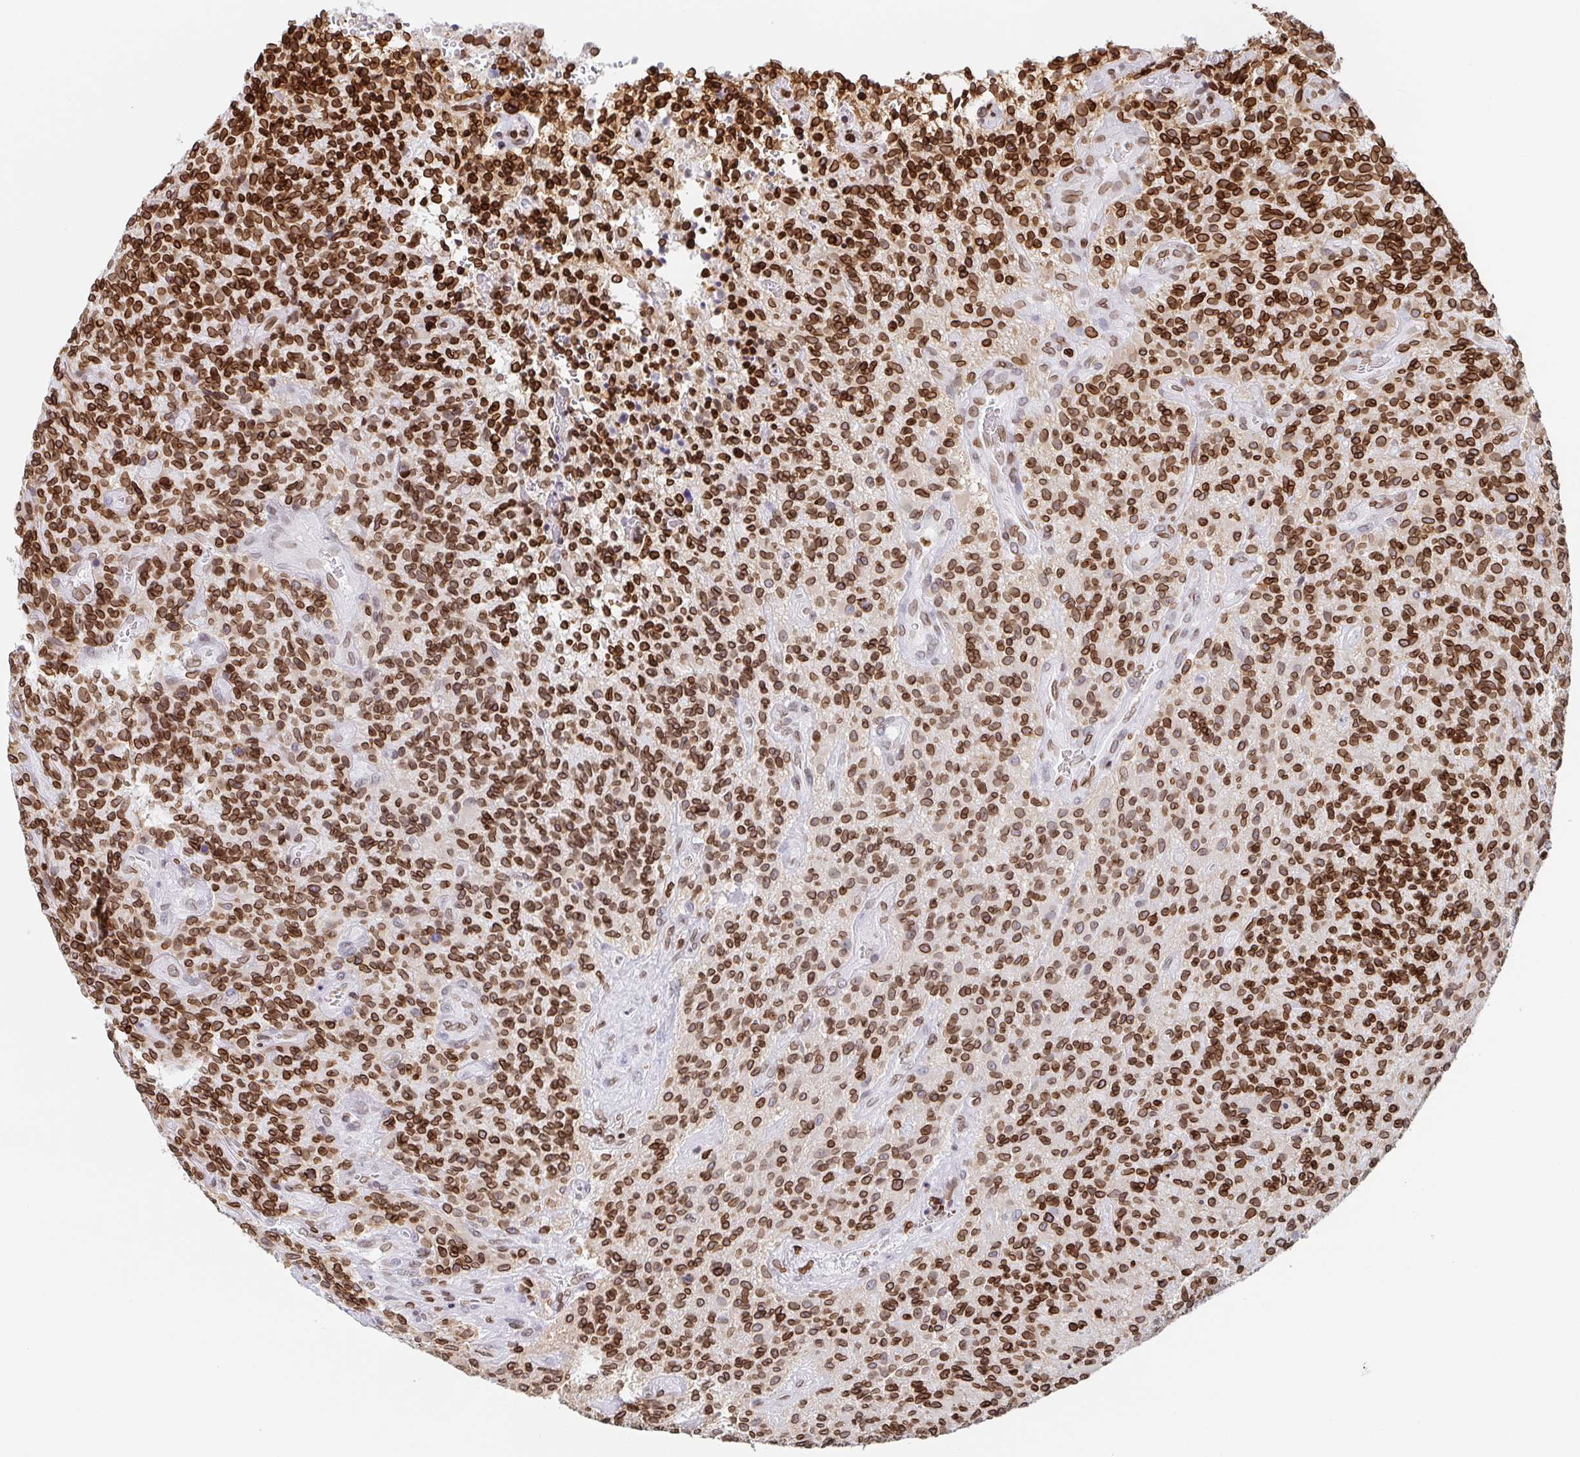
{"staining": {"intensity": "strong", "quantity": ">75%", "location": "cytoplasmic/membranous,nuclear"}, "tissue": "glioma", "cell_type": "Tumor cells", "image_type": "cancer", "snomed": [{"axis": "morphology", "description": "Glioma, malignant, High grade"}, {"axis": "topography", "description": "Brain"}], "caption": "About >75% of tumor cells in glioma show strong cytoplasmic/membranous and nuclear protein staining as visualized by brown immunohistochemical staining.", "gene": "BTBD7", "patient": {"sex": "male", "age": 76}}